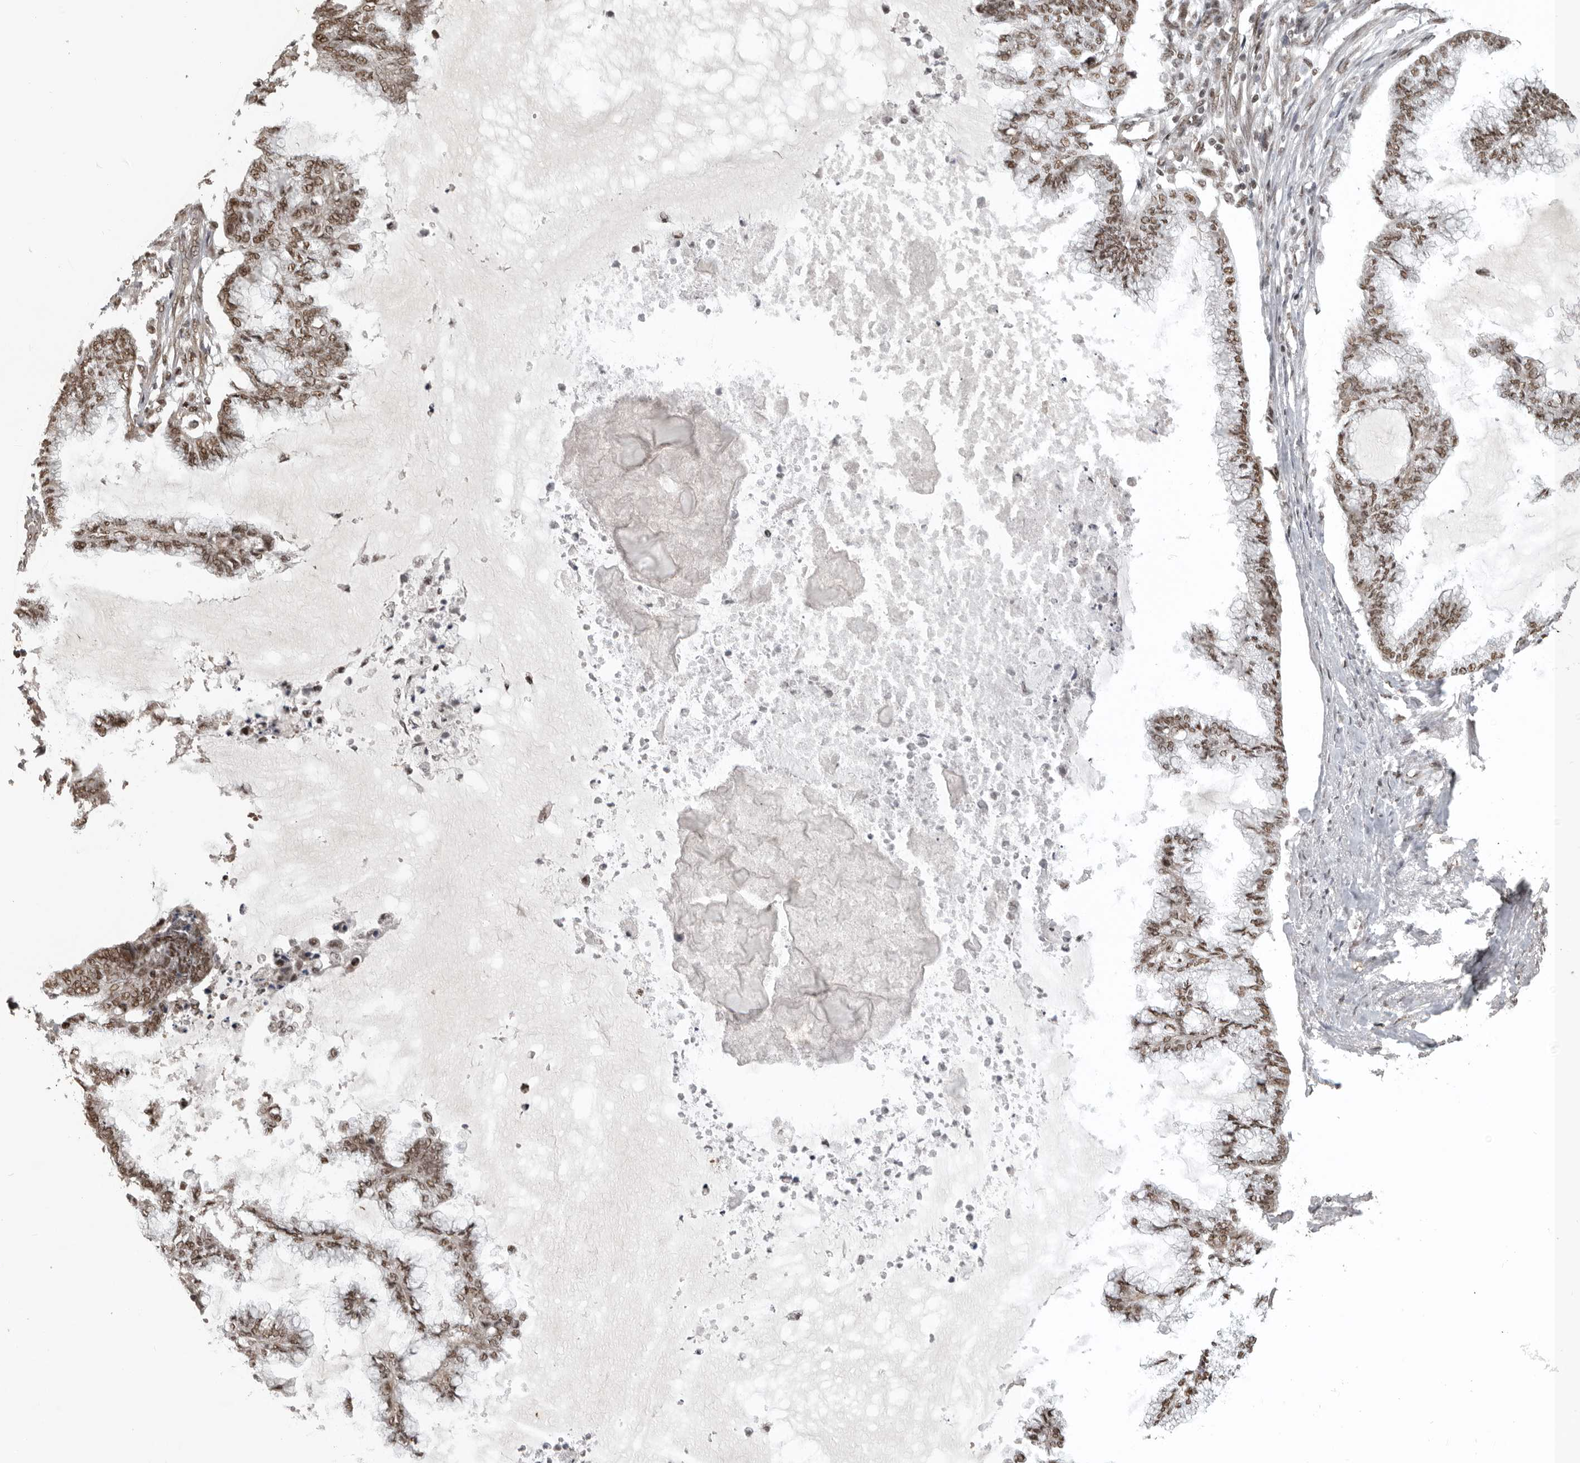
{"staining": {"intensity": "moderate", "quantity": ">75%", "location": "nuclear"}, "tissue": "endometrial cancer", "cell_type": "Tumor cells", "image_type": "cancer", "snomed": [{"axis": "morphology", "description": "Adenocarcinoma, NOS"}, {"axis": "topography", "description": "Endometrium"}], "caption": "A medium amount of moderate nuclear positivity is present in approximately >75% of tumor cells in endometrial cancer (adenocarcinoma) tissue.", "gene": "CBLL1", "patient": {"sex": "female", "age": 86}}